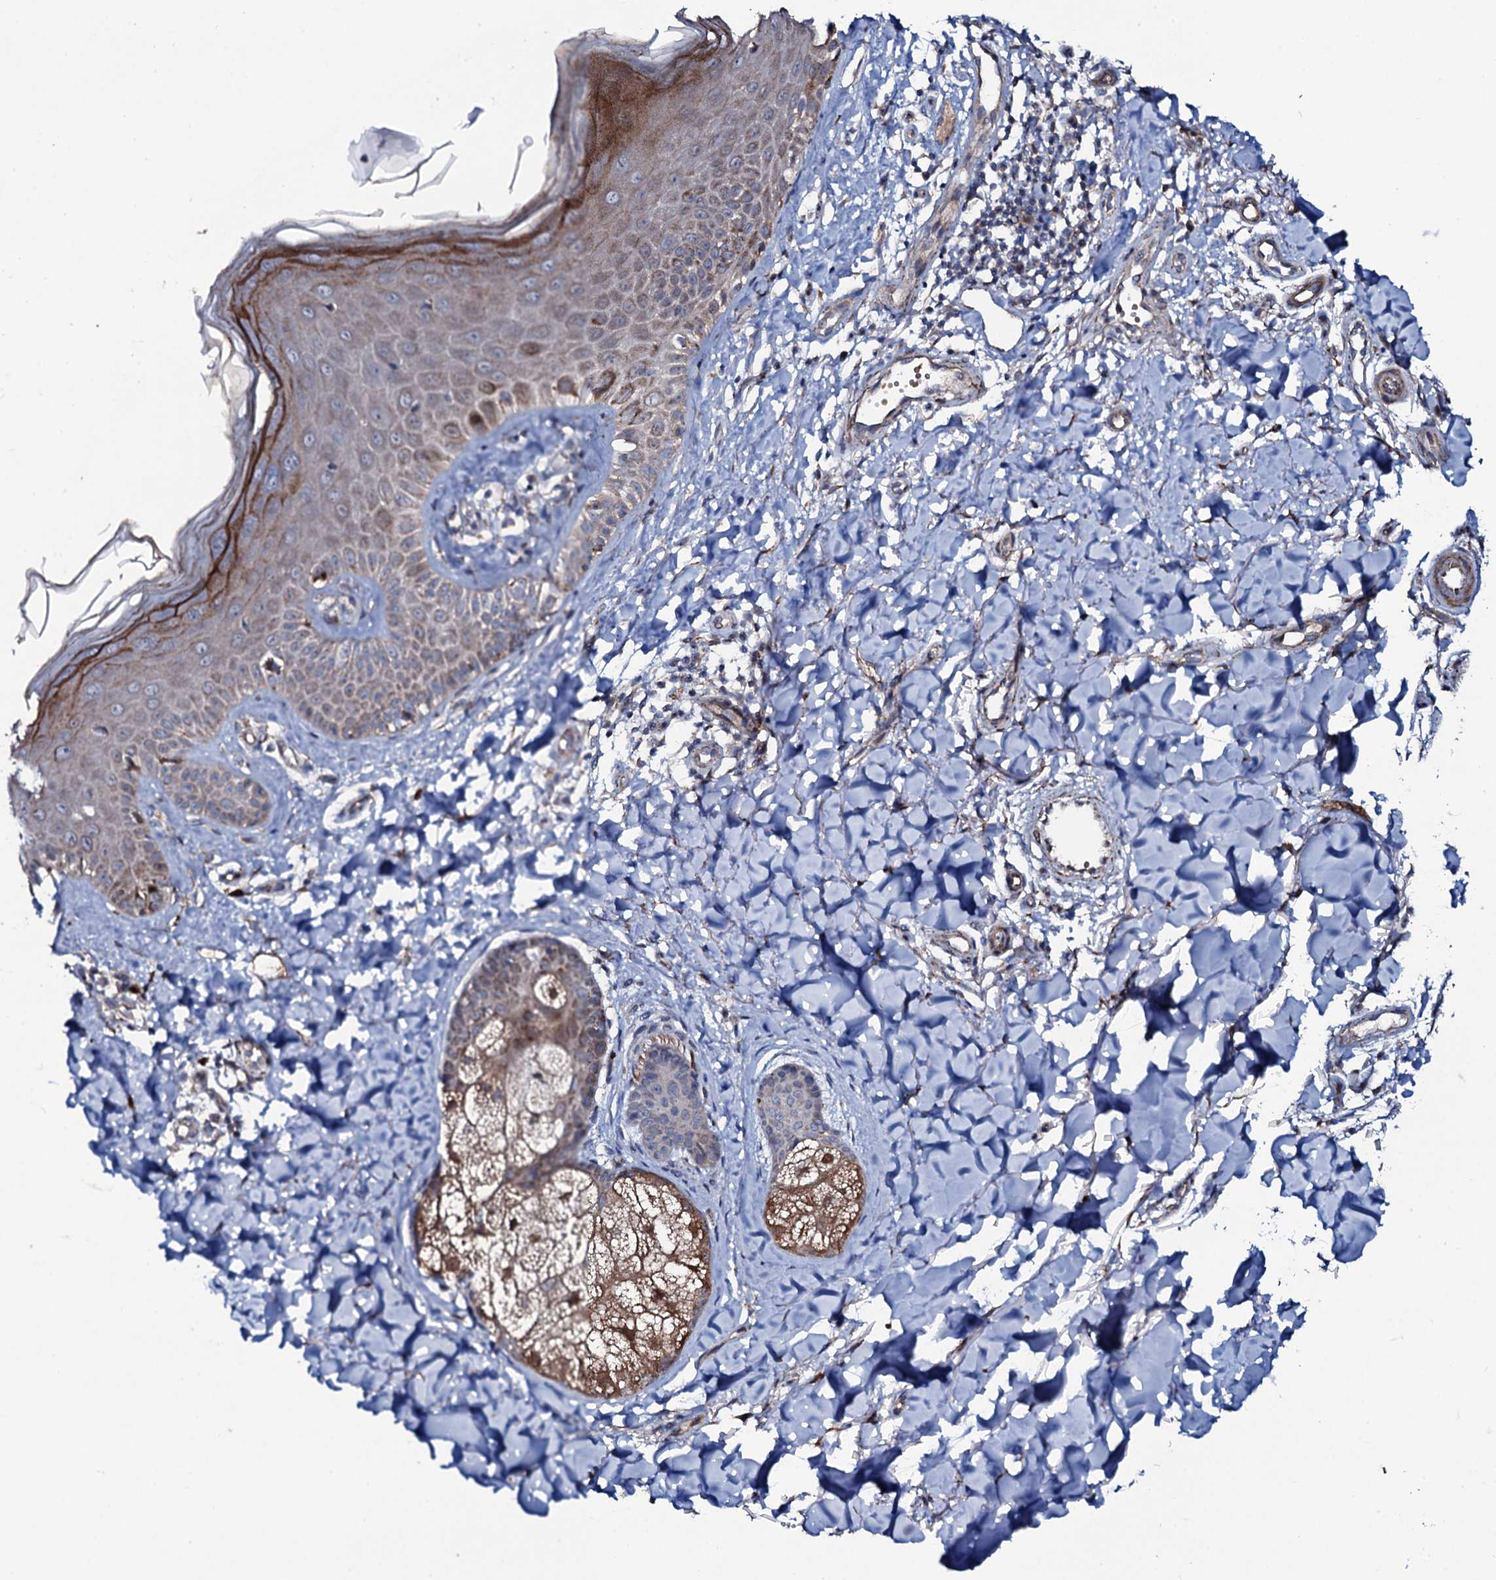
{"staining": {"intensity": "strong", "quantity": "<25%", "location": "cytoplasmic/membranous"}, "tissue": "skin", "cell_type": "Fibroblasts", "image_type": "normal", "snomed": [{"axis": "morphology", "description": "Normal tissue, NOS"}, {"axis": "topography", "description": "Skin"}], "caption": "Strong cytoplasmic/membranous protein staining is seen in about <25% of fibroblasts in skin. The staining was performed using DAB (3,3'-diaminobenzidine) to visualize the protein expression in brown, while the nuclei were stained in blue with hematoxylin (Magnification: 20x).", "gene": "PPP1R3D", "patient": {"sex": "male", "age": 52}}